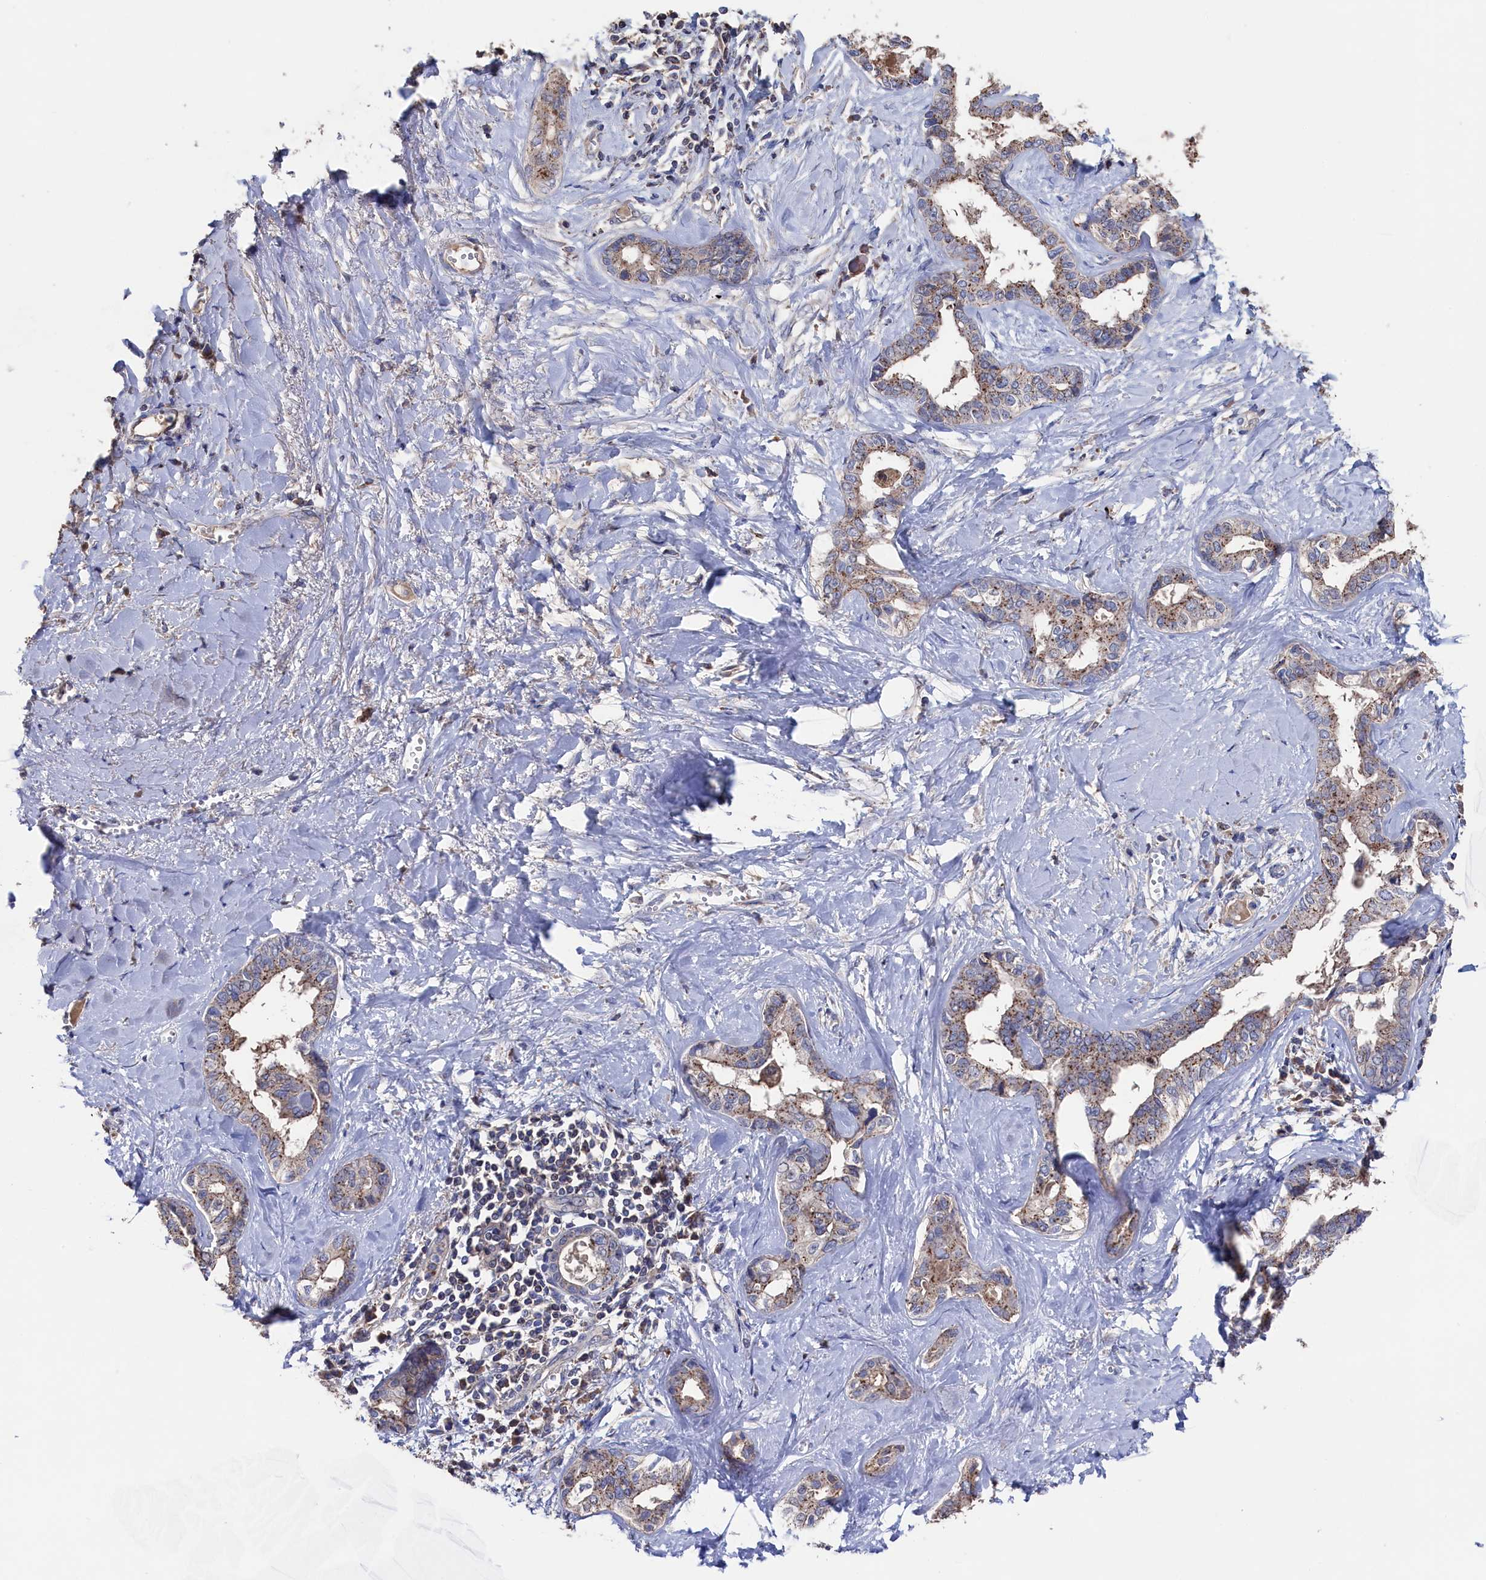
{"staining": {"intensity": "weak", "quantity": ">75%", "location": "cytoplasmic/membranous"}, "tissue": "liver cancer", "cell_type": "Tumor cells", "image_type": "cancer", "snomed": [{"axis": "morphology", "description": "Cholangiocarcinoma"}, {"axis": "topography", "description": "Liver"}], "caption": "Immunohistochemistry (IHC) micrograph of human liver cholangiocarcinoma stained for a protein (brown), which reveals low levels of weak cytoplasmic/membranous positivity in approximately >75% of tumor cells.", "gene": "TK2", "patient": {"sex": "female", "age": 77}}